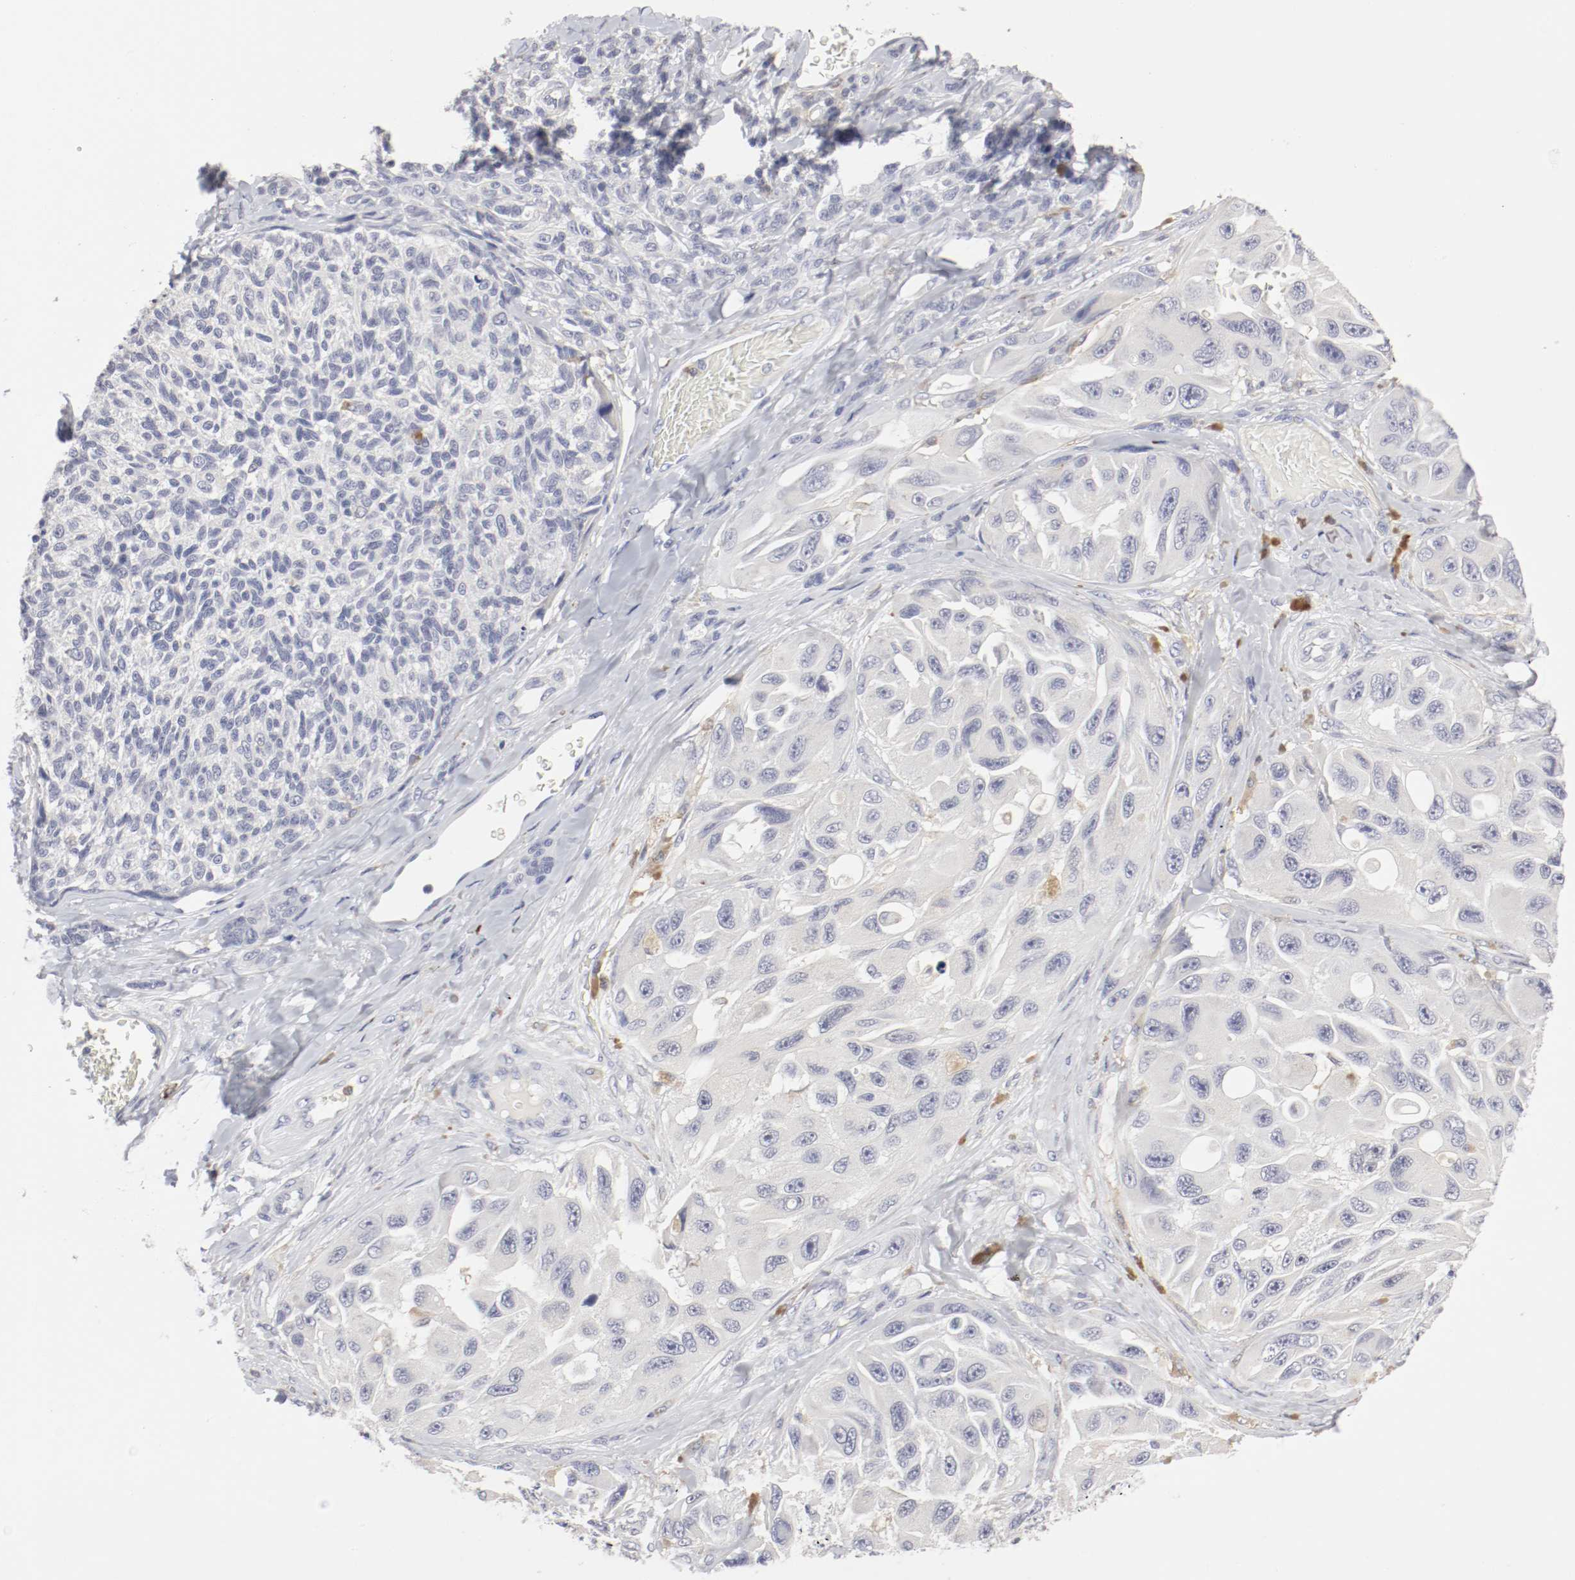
{"staining": {"intensity": "negative", "quantity": "none", "location": "none"}, "tissue": "melanoma", "cell_type": "Tumor cells", "image_type": "cancer", "snomed": [{"axis": "morphology", "description": "Malignant melanoma, NOS"}, {"axis": "topography", "description": "Skin"}], "caption": "Malignant melanoma was stained to show a protein in brown. There is no significant staining in tumor cells. (Brightfield microscopy of DAB (3,3'-diaminobenzidine) immunohistochemistry (IHC) at high magnification).", "gene": "ITGAX", "patient": {"sex": "female", "age": 73}}